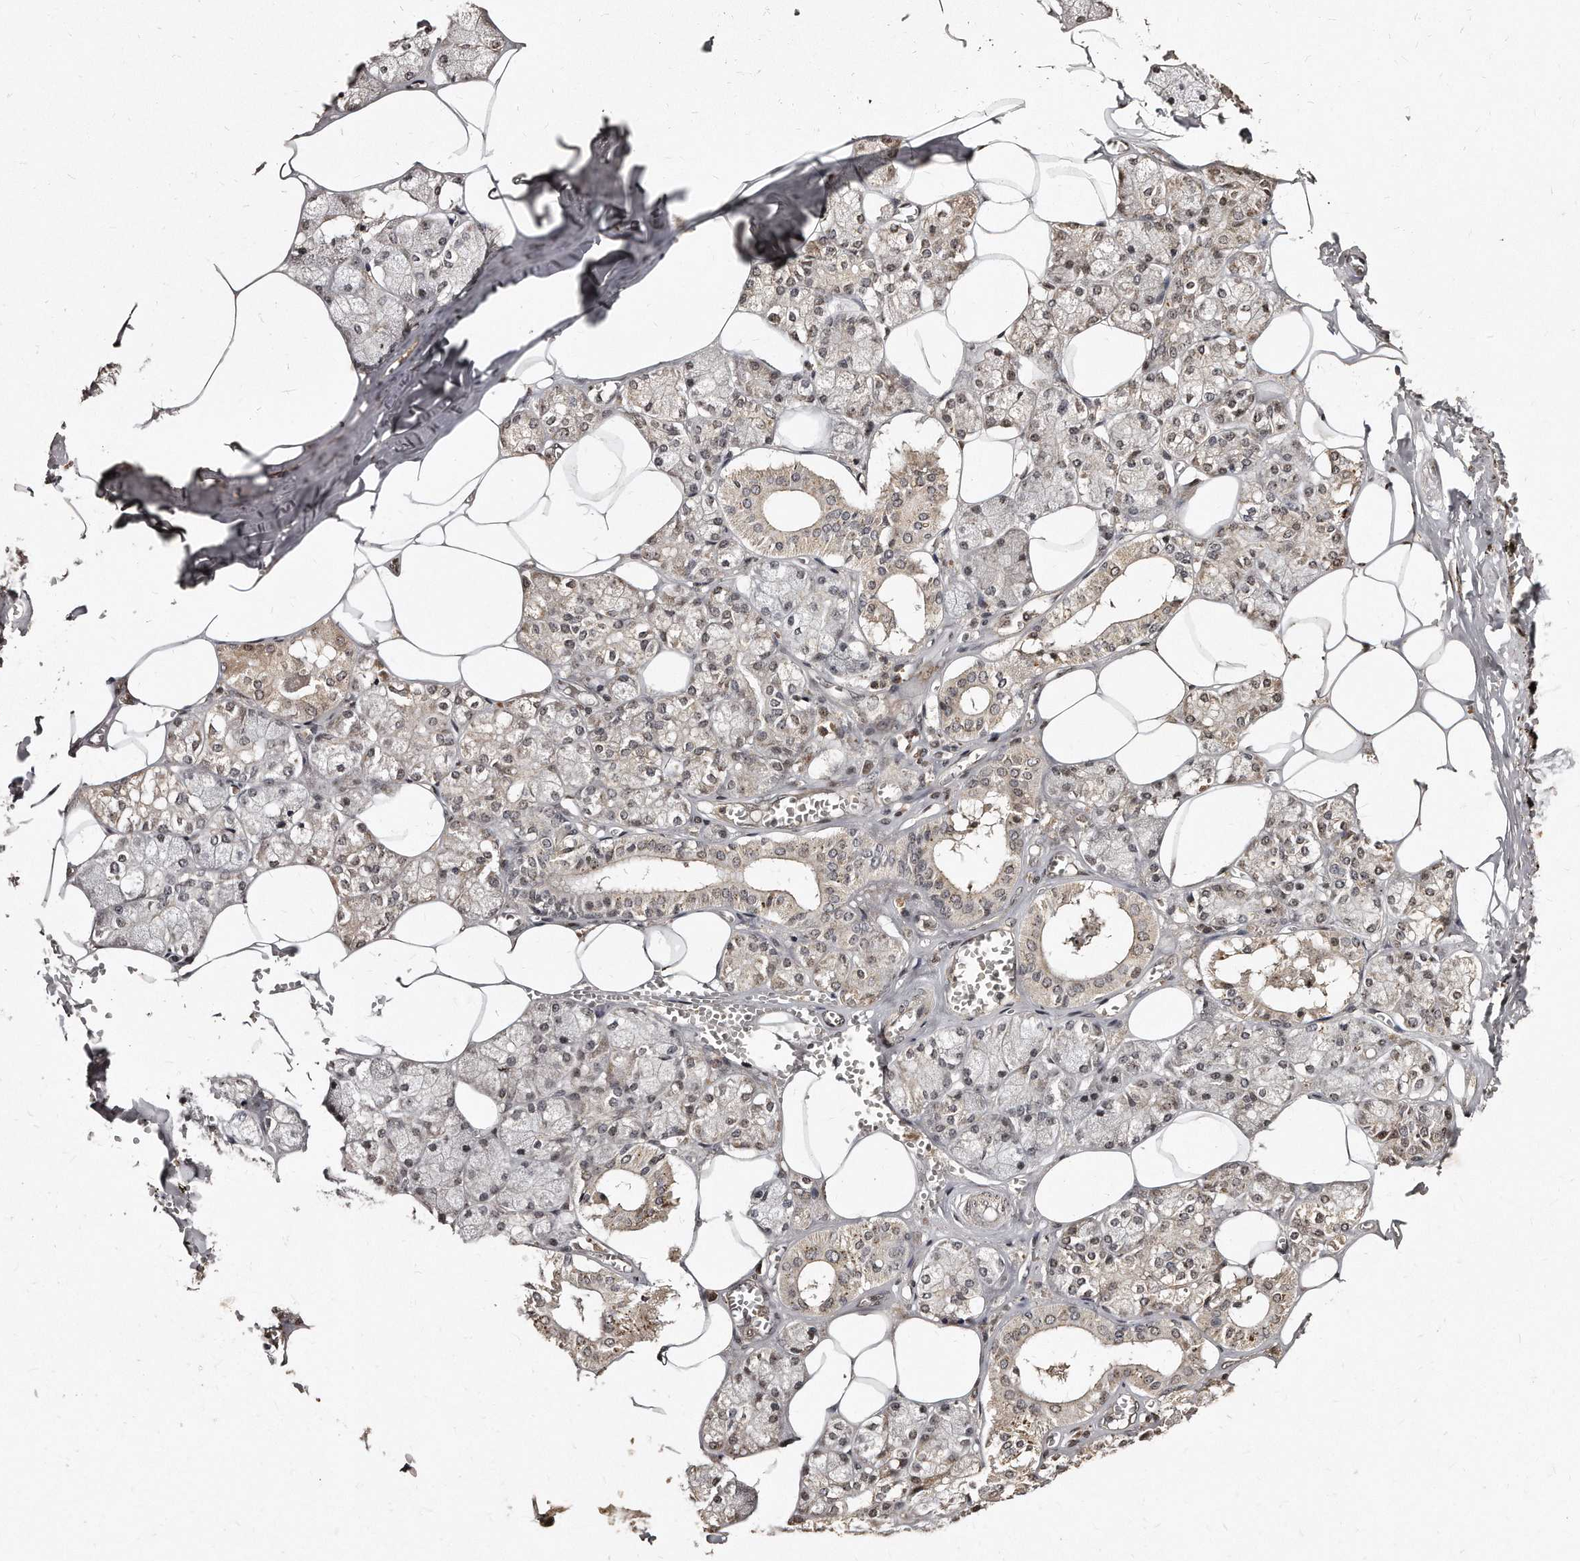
{"staining": {"intensity": "weak", "quantity": "25%-75%", "location": "cytoplasmic/membranous,nuclear"}, "tissue": "salivary gland", "cell_type": "Glandular cells", "image_type": "normal", "snomed": [{"axis": "morphology", "description": "Normal tissue, NOS"}, {"axis": "topography", "description": "Salivary gland"}], "caption": "Unremarkable salivary gland was stained to show a protein in brown. There is low levels of weak cytoplasmic/membranous,nuclear expression in approximately 25%-75% of glandular cells.", "gene": "TSHR", "patient": {"sex": "male", "age": 62}}